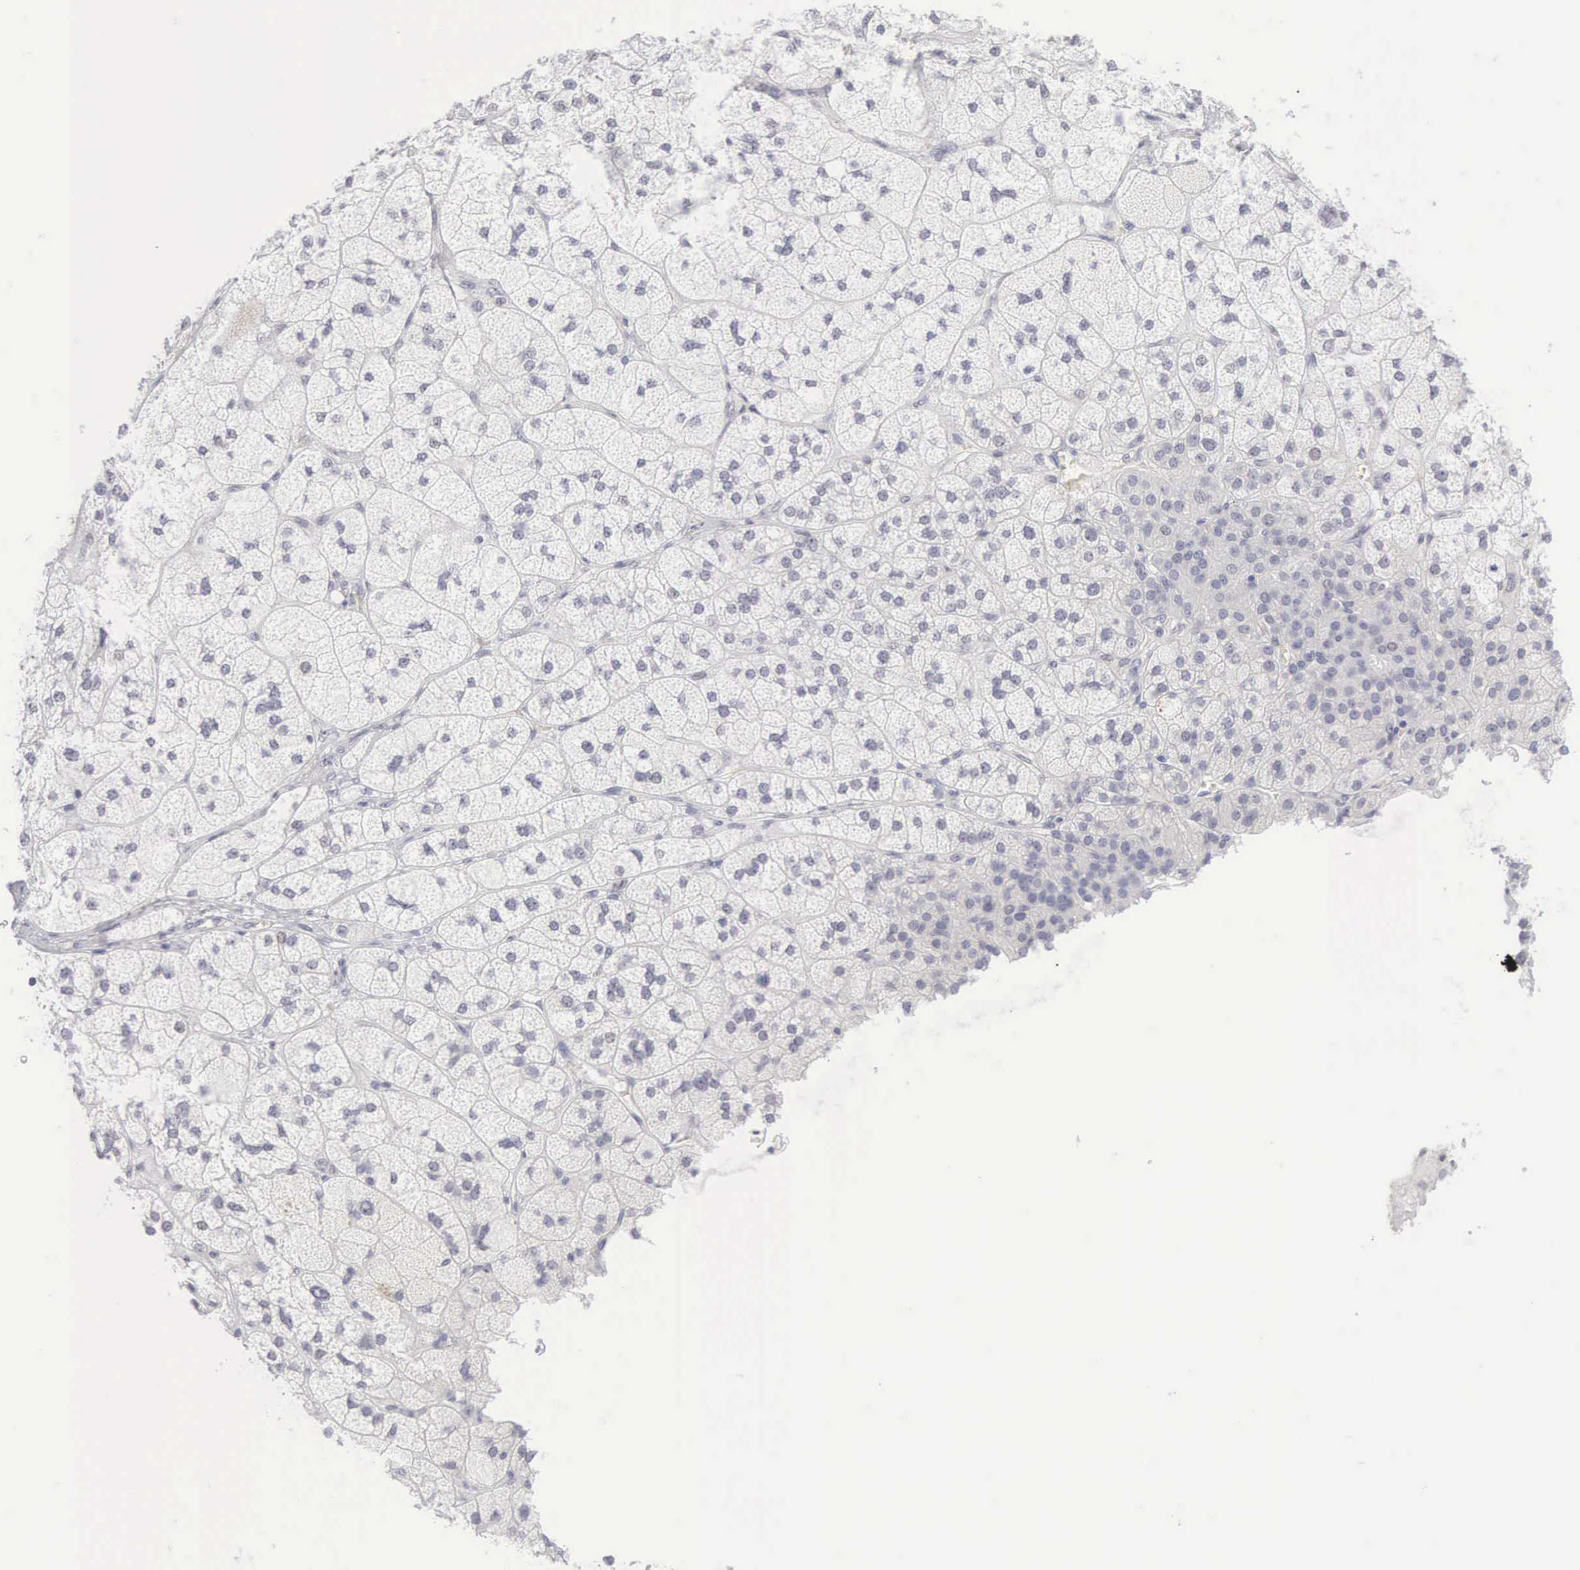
{"staining": {"intensity": "weak", "quantity": "25%-75%", "location": "nuclear"}, "tissue": "adrenal gland", "cell_type": "Glandular cells", "image_type": "normal", "snomed": [{"axis": "morphology", "description": "Normal tissue, NOS"}, {"axis": "topography", "description": "Adrenal gland"}], "caption": "A low amount of weak nuclear positivity is appreciated in about 25%-75% of glandular cells in unremarkable adrenal gland. Nuclei are stained in blue.", "gene": "MNAT1", "patient": {"sex": "female", "age": 60}}